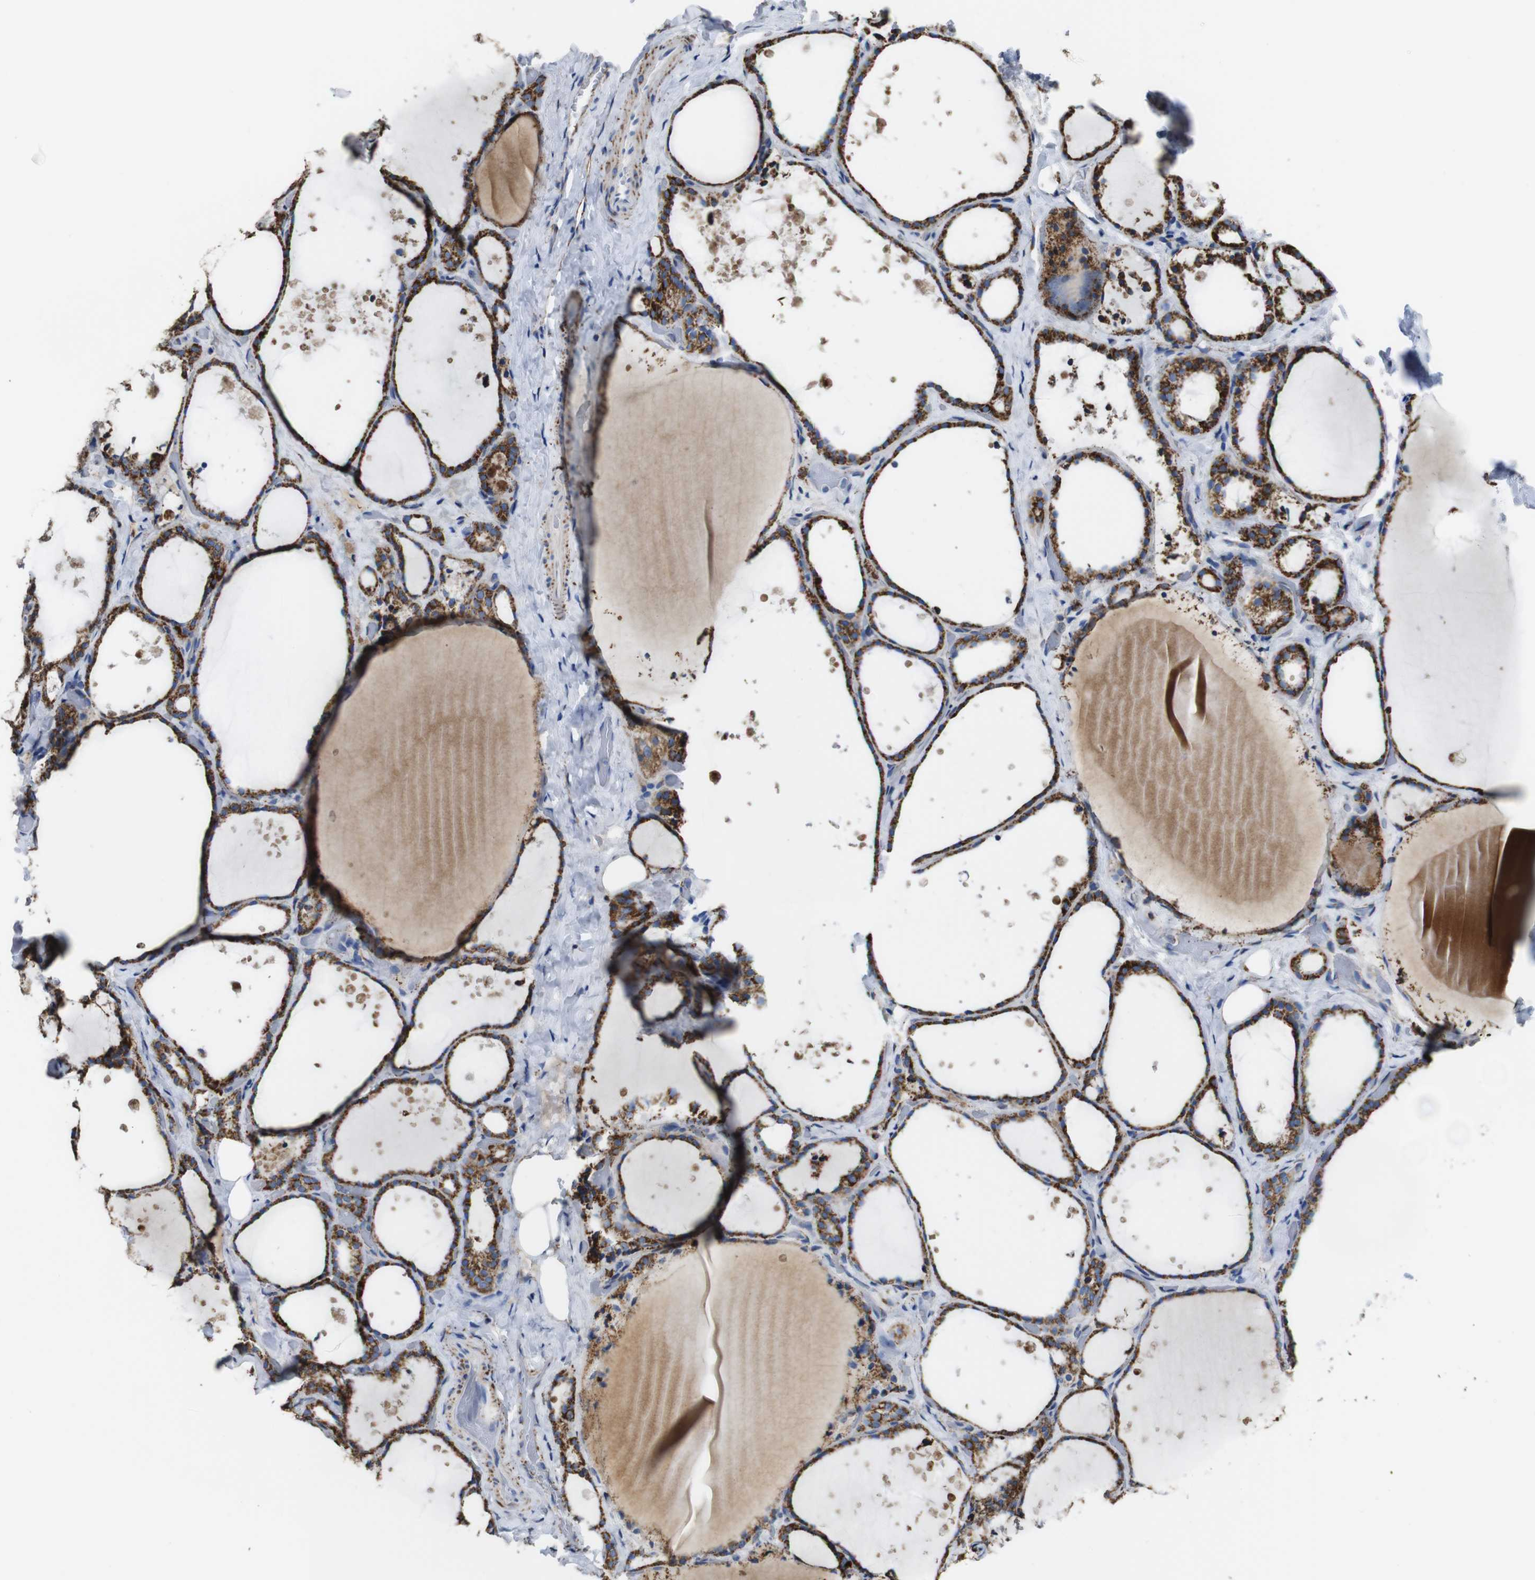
{"staining": {"intensity": "strong", "quantity": ">75%", "location": "cytoplasmic/membranous"}, "tissue": "thyroid gland", "cell_type": "Glandular cells", "image_type": "normal", "snomed": [{"axis": "morphology", "description": "Normal tissue, NOS"}, {"axis": "topography", "description": "Thyroid gland"}], "caption": "Protein analysis of benign thyroid gland reveals strong cytoplasmic/membranous expression in approximately >75% of glandular cells.", "gene": "MAOA", "patient": {"sex": "female", "age": 44}}